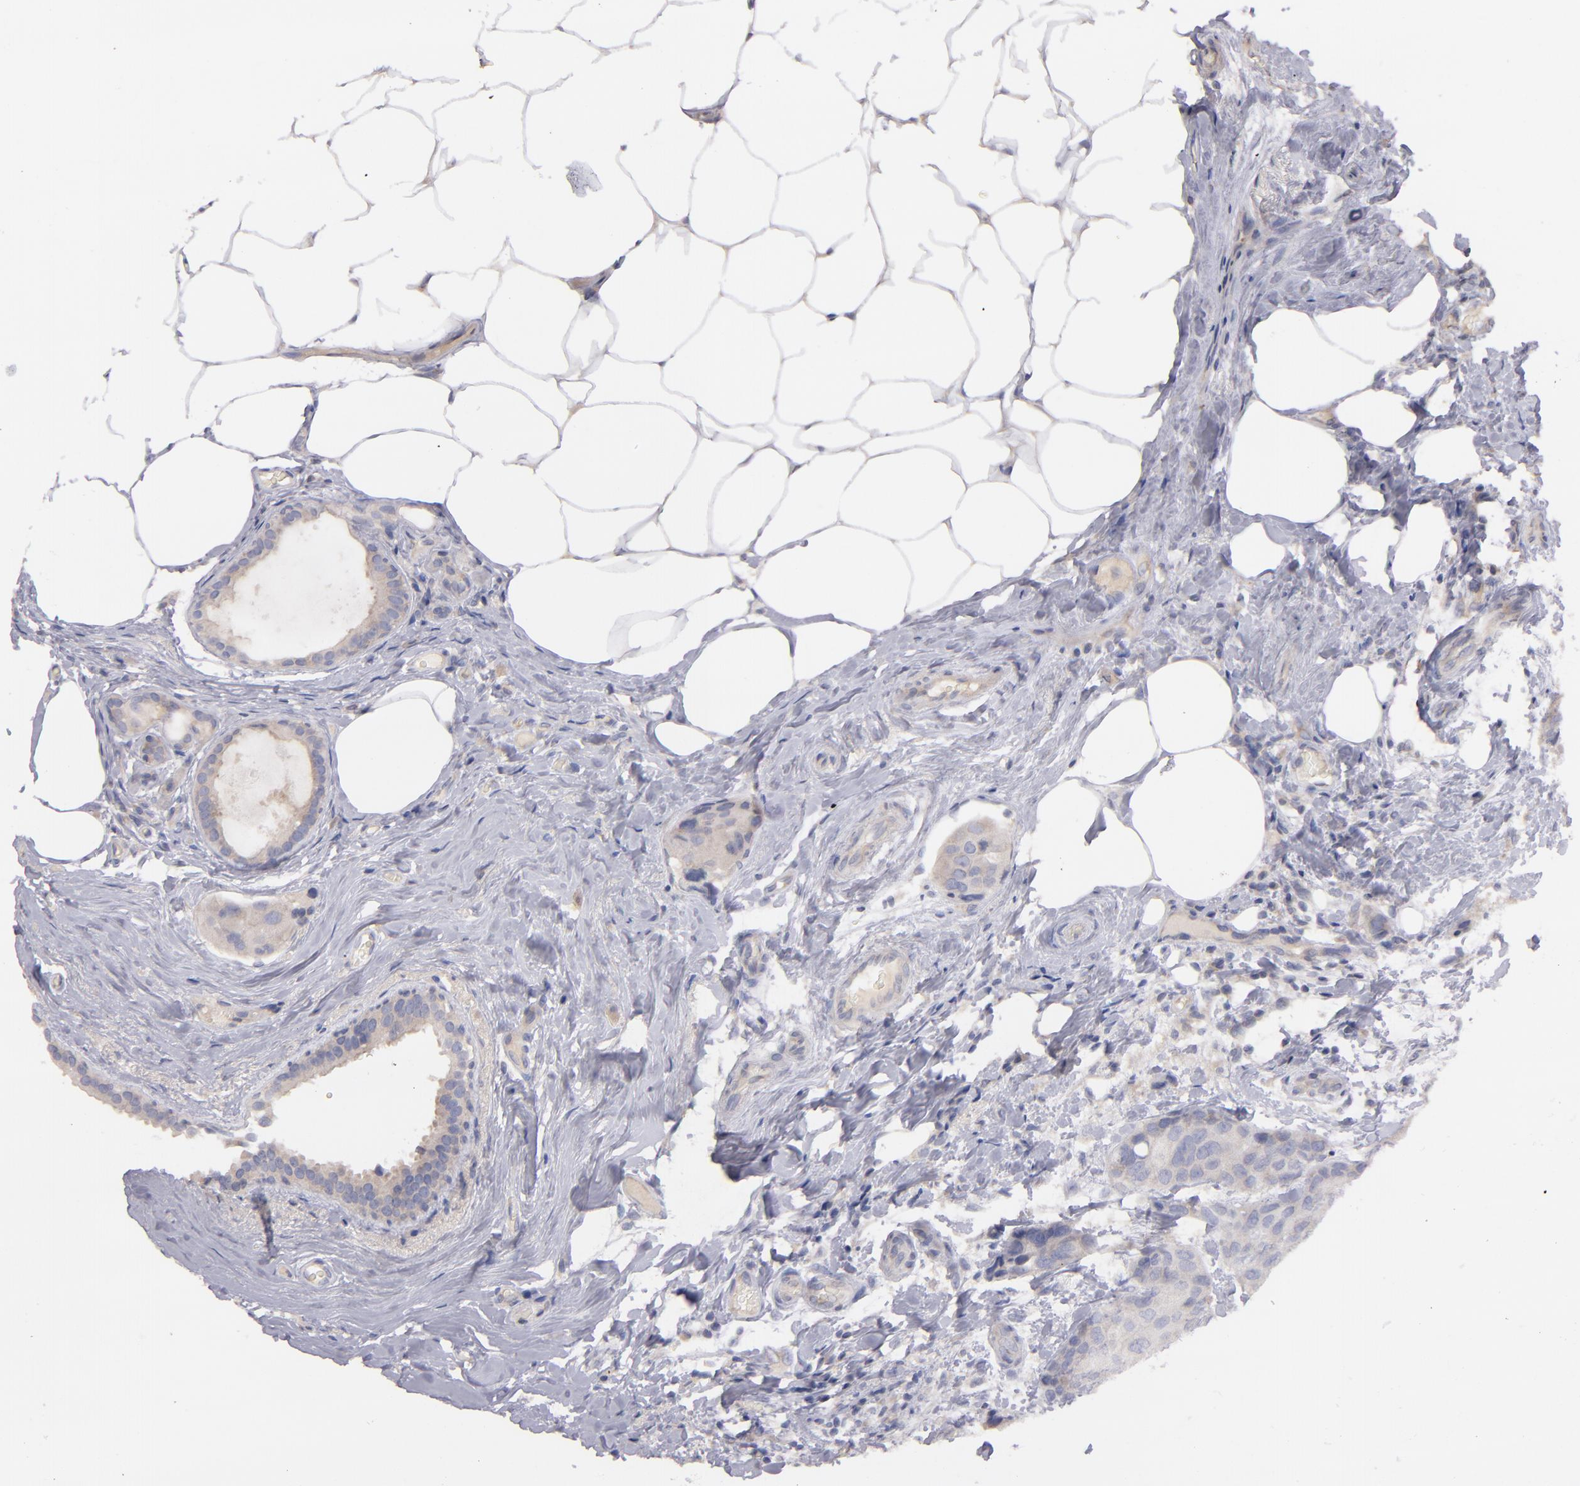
{"staining": {"intensity": "moderate", "quantity": ">75%", "location": "cytoplasmic/membranous"}, "tissue": "breast cancer", "cell_type": "Tumor cells", "image_type": "cancer", "snomed": [{"axis": "morphology", "description": "Duct carcinoma"}, {"axis": "topography", "description": "Breast"}], "caption": "Immunohistochemical staining of breast cancer (invasive ductal carcinoma) displays medium levels of moderate cytoplasmic/membranous protein staining in approximately >75% of tumor cells. Nuclei are stained in blue.", "gene": "UPF3B", "patient": {"sex": "female", "age": 68}}